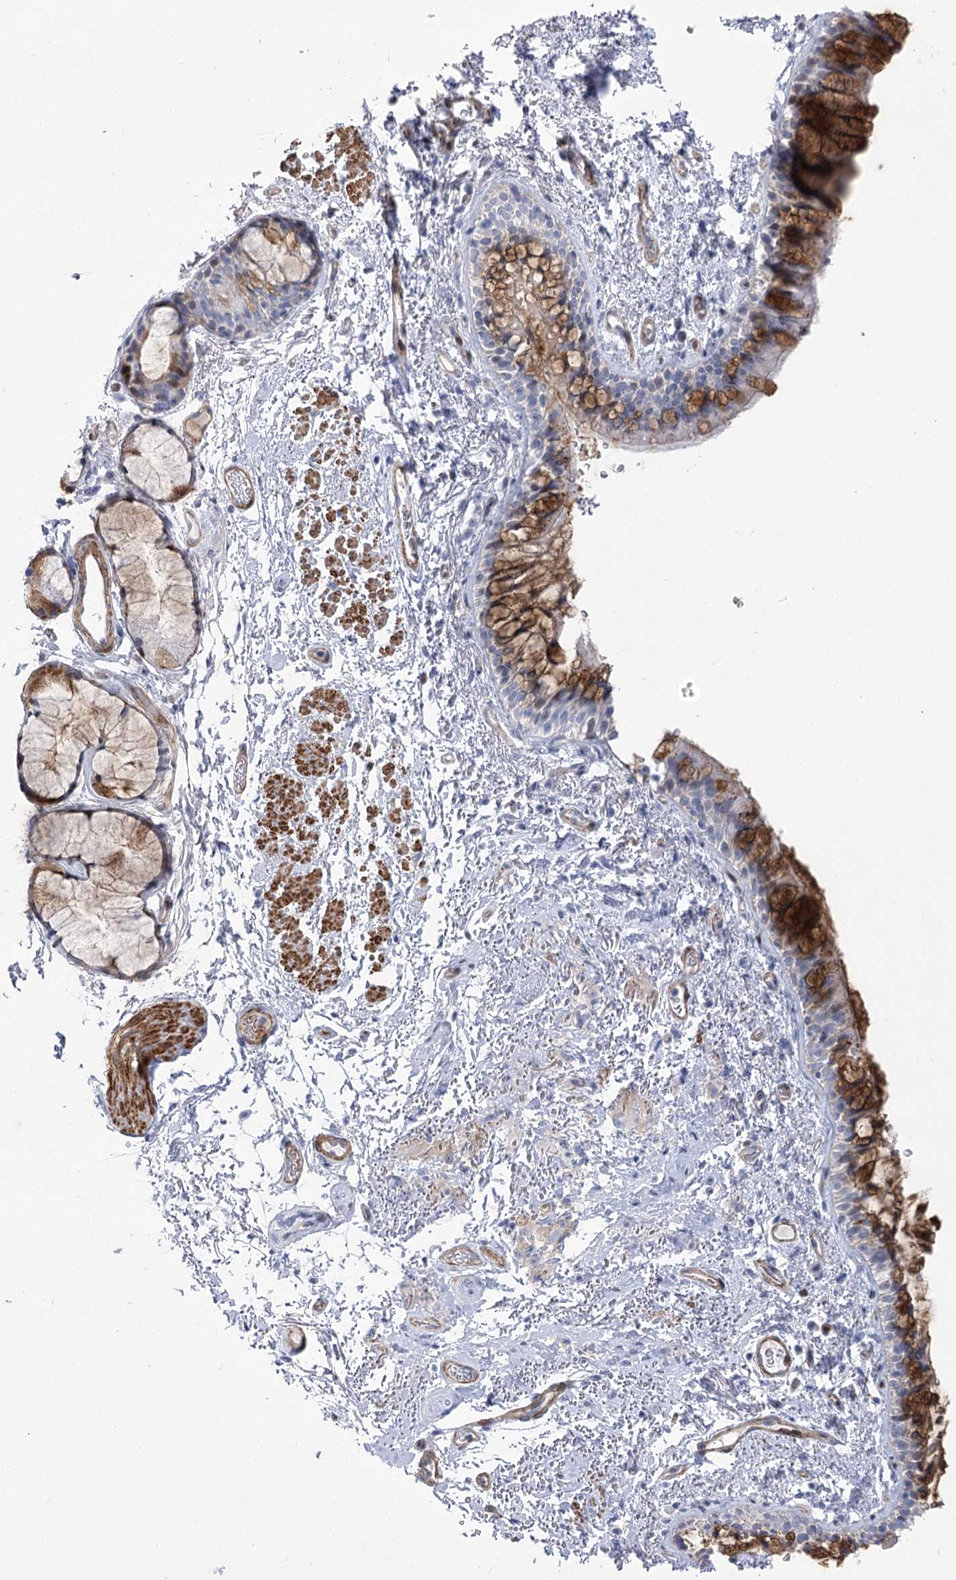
{"staining": {"intensity": "strong", "quantity": "25%-75%", "location": "cytoplasmic/membranous"}, "tissue": "bronchus", "cell_type": "Respiratory epithelial cells", "image_type": "normal", "snomed": [{"axis": "morphology", "description": "Normal tissue, NOS"}, {"axis": "topography", "description": "Cartilage tissue"}, {"axis": "topography", "description": "Bronchus"}], "caption": "A micrograph showing strong cytoplasmic/membranous expression in approximately 25%-75% of respiratory epithelial cells in unremarkable bronchus, as visualized by brown immunohistochemical staining.", "gene": "ANKRD23", "patient": {"sex": "female", "age": 73}}